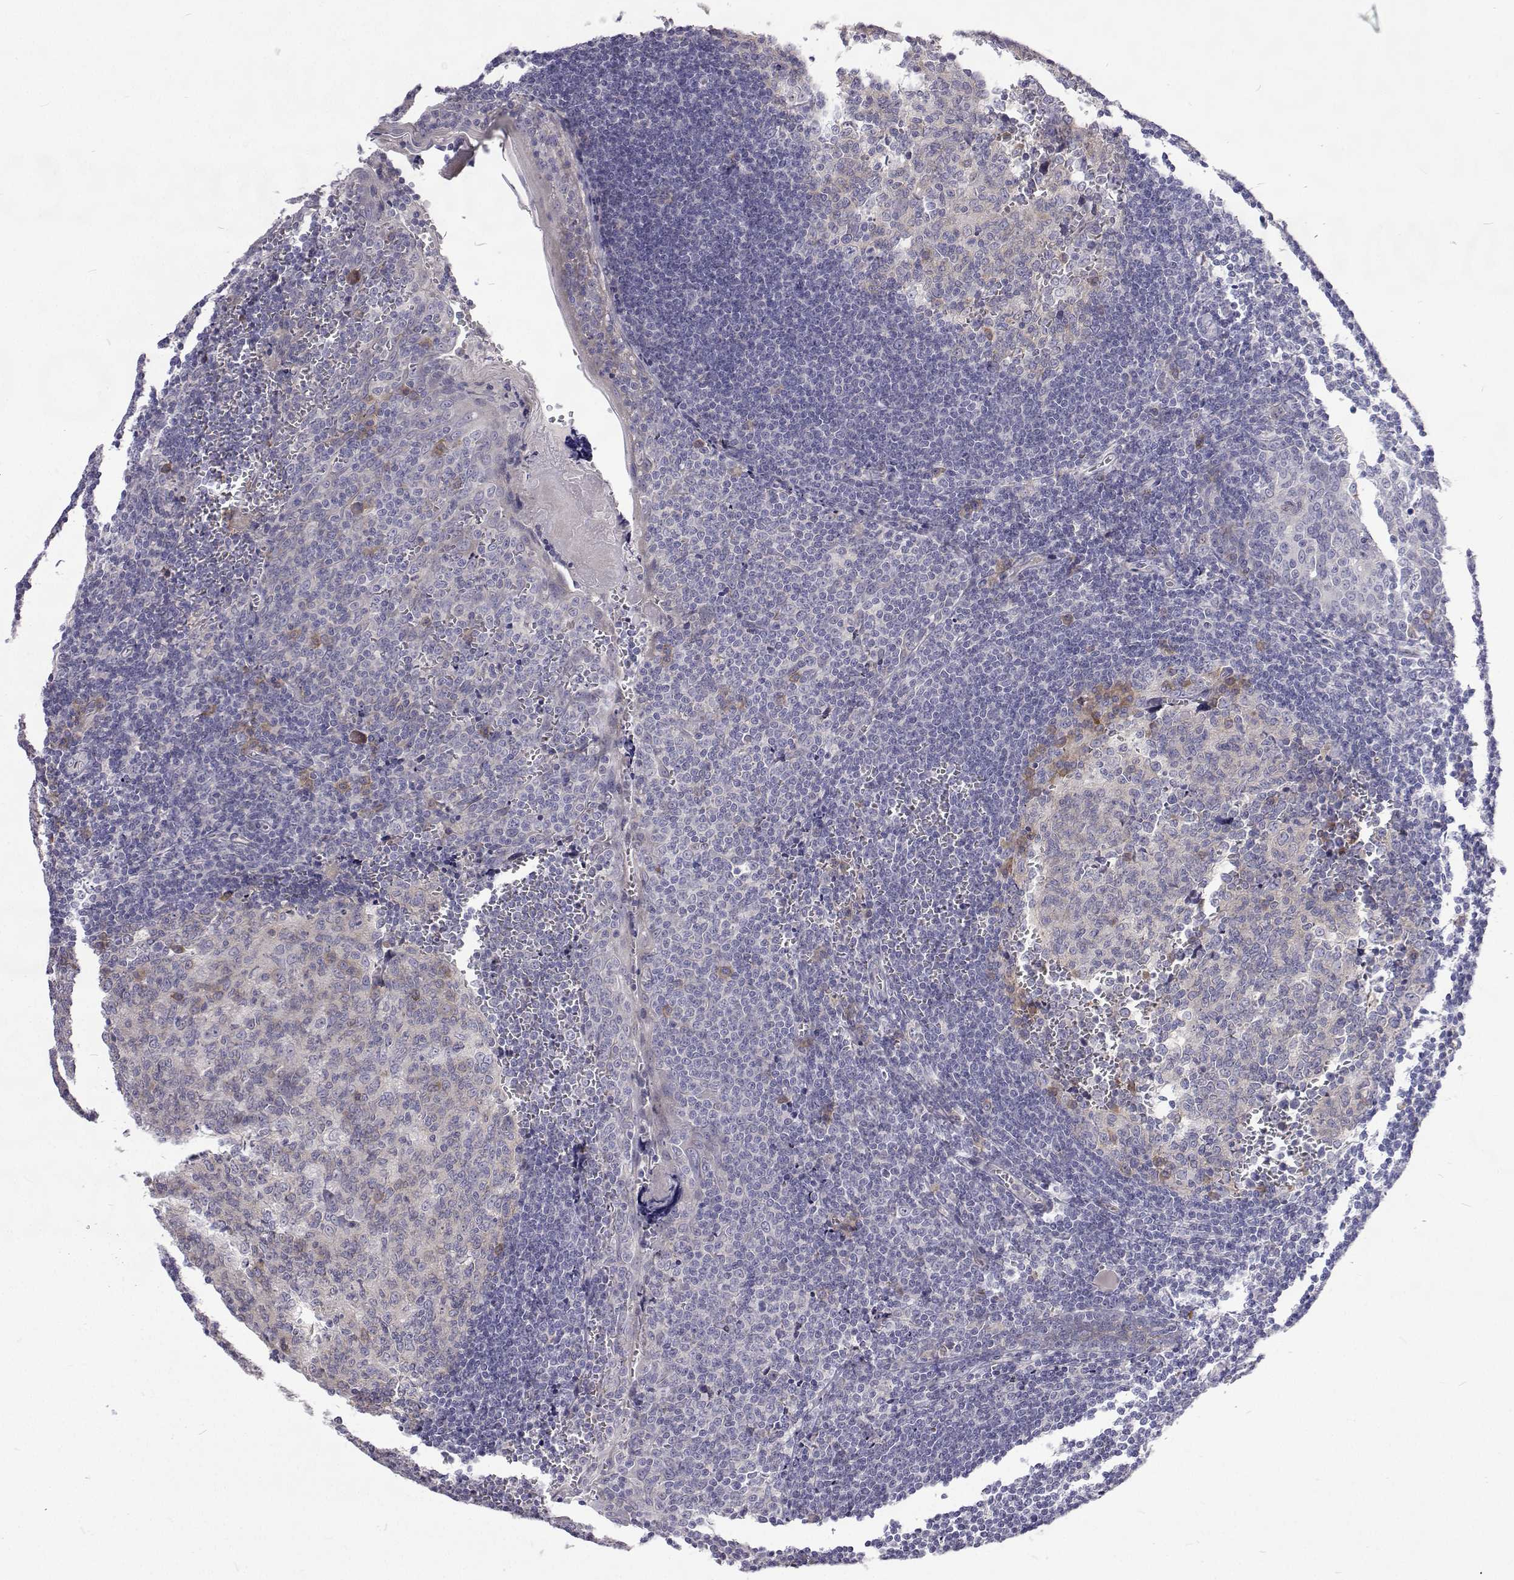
{"staining": {"intensity": "negative", "quantity": "none", "location": "none"}, "tissue": "tonsil", "cell_type": "Germinal center cells", "image_type": "normal", "snomed": [{"axis": "morphology", "description": "Normal tissue, NOS"}, {"axis": "morphology", "description": "Inflammation, NOS"}, {"axis": "topography", "description": "Tonsil"}], "caption": "DAB immunohistochemical staining of benign tonsil shows no significant positivity in germinal center cells.", "gene": "NPR3", "patient": {"sex": "female", "age": 31}}